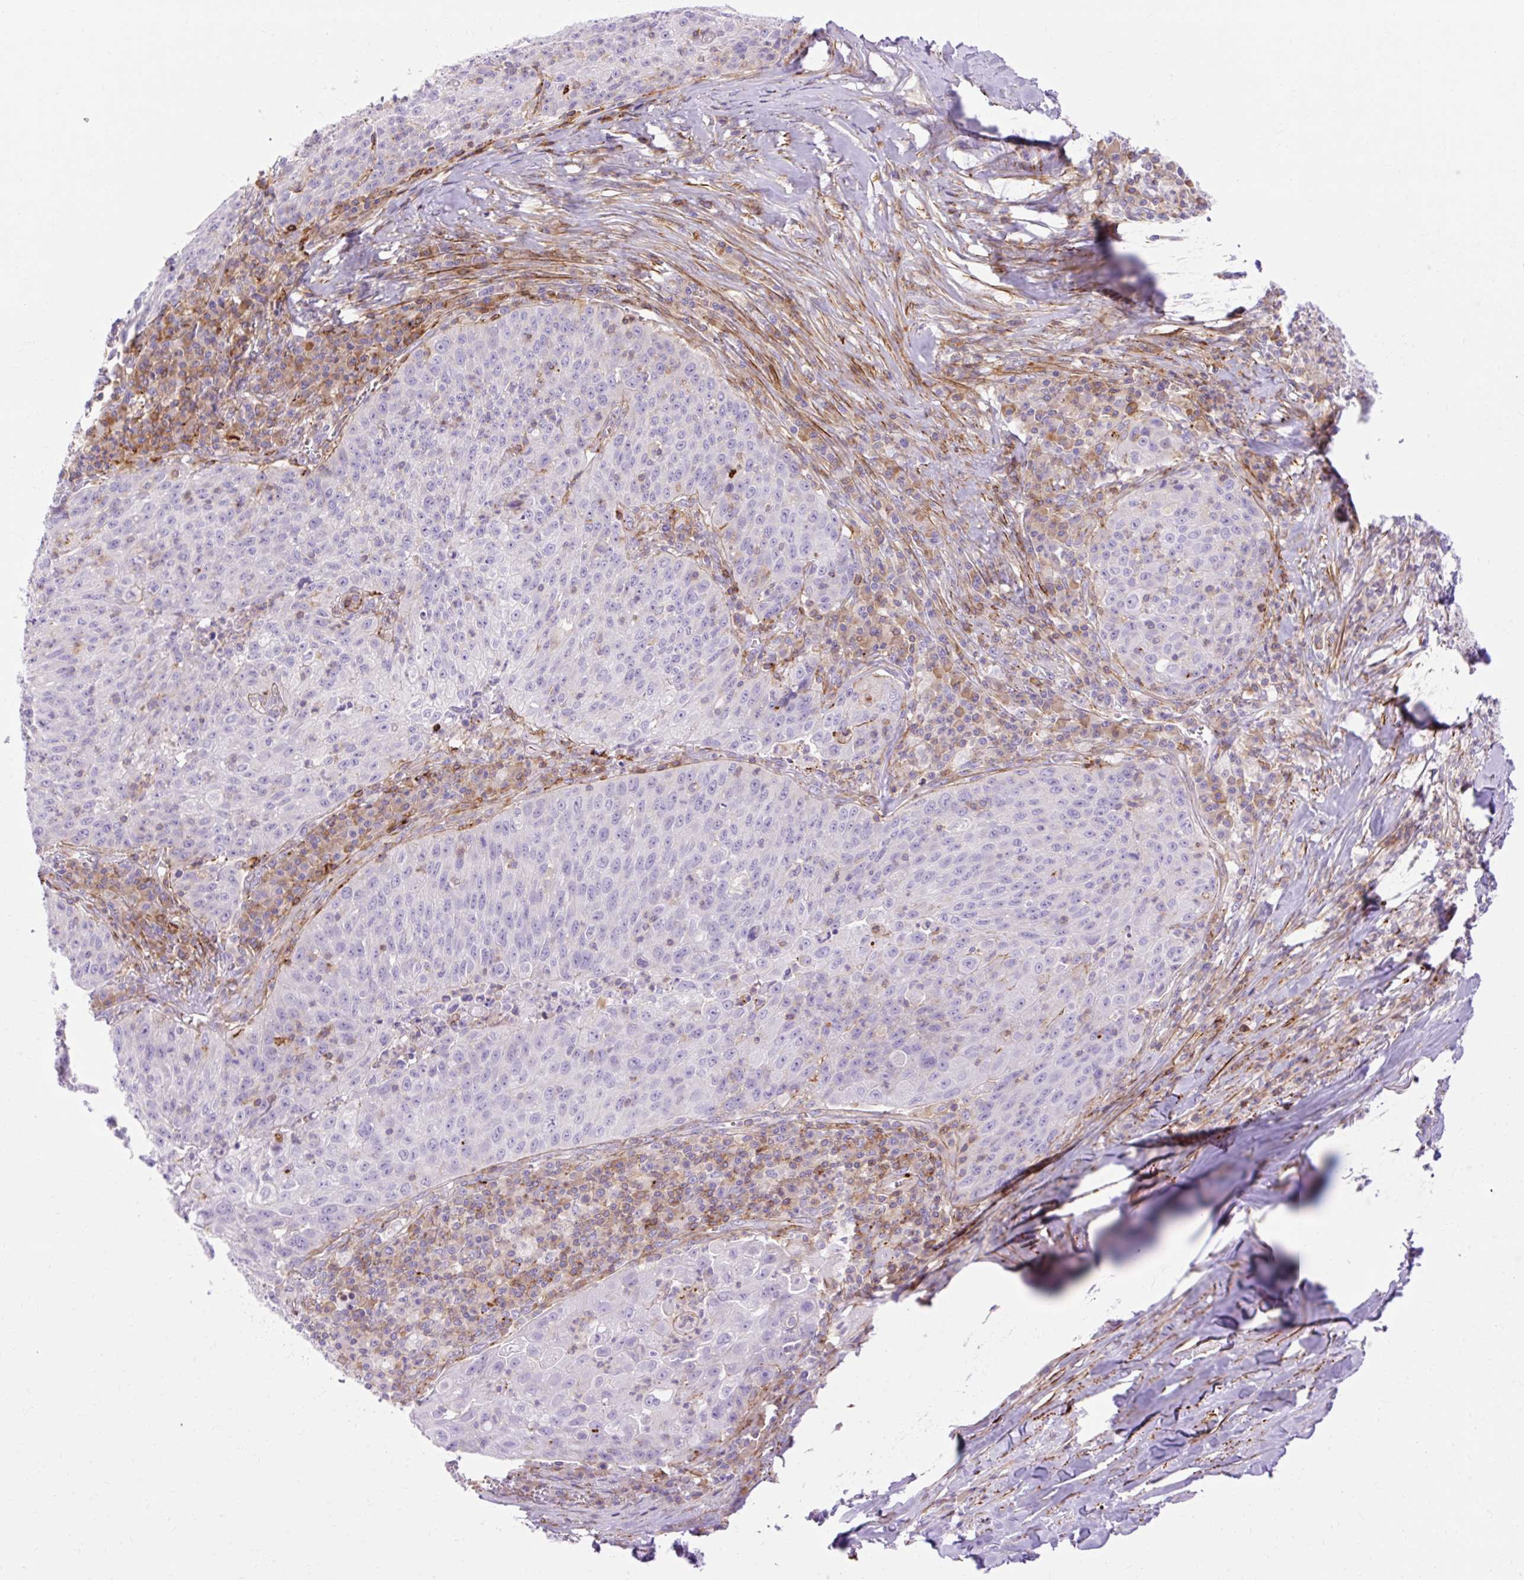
{"staining": {"intensity": "negative", "quantity": "none", "location": "none"}, "tissue": "lung cancer", "cell_type": "Tumor cells", "image_type": "cancer", "snomed": [{"axis": "morphology", "description": "Squamous cell carcinoma, NOS"}, {"axis": "morphology", "description": "Squamous cell carcinoma, metastatic, NOS"}, {"axis": "topography", "description": "Bronchus"}, {"axis": "topography", "description": "Lung"}], "caption": "IHC photomicrograph of neoplastic tissue: human lung cancer (squamous cell carcinoma) stained with DAB displays no significant protein expression in tumor cells.", "gene": "CORO7-PAM16", "patient": {"sex": "male", "age": 62}}